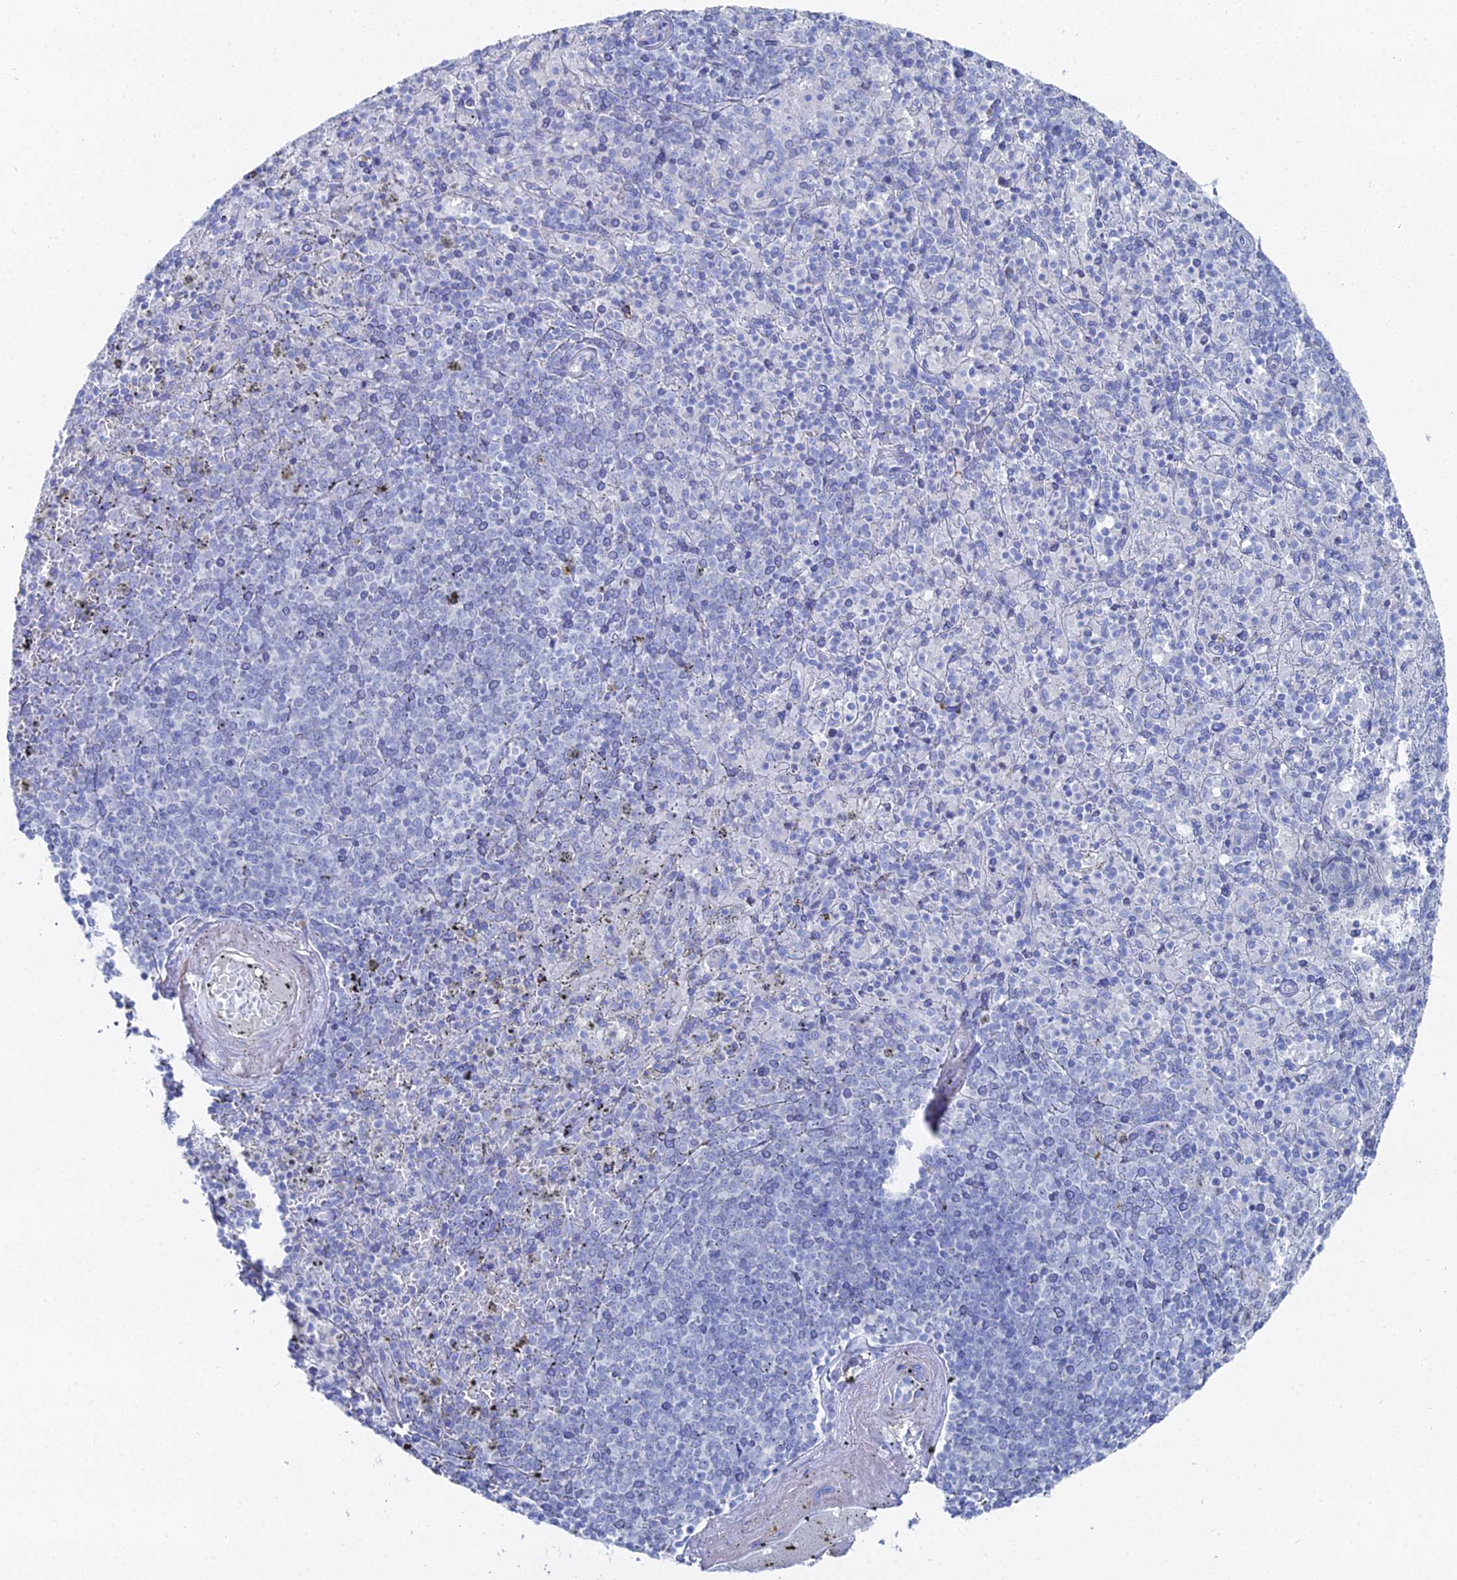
{"staining": {"intensity": "negative", "quantity": "none", "location": "none"}, "tissue": "spleen", "cell_type": "Cells in red pulp", "image_type": "normal", "snomed": [{"axis": "morphology", "description": "Normal tissue, NOS"}, {"axis": "topography", "description": "Spleen"}], "caption": "This is an immunohistochemistry (IHC) histopathology image of unremarkable spleen. There is no staining in cells in red pulp.", "gene": "DHX34", "patient": {"sex": "male", "age": 82}}